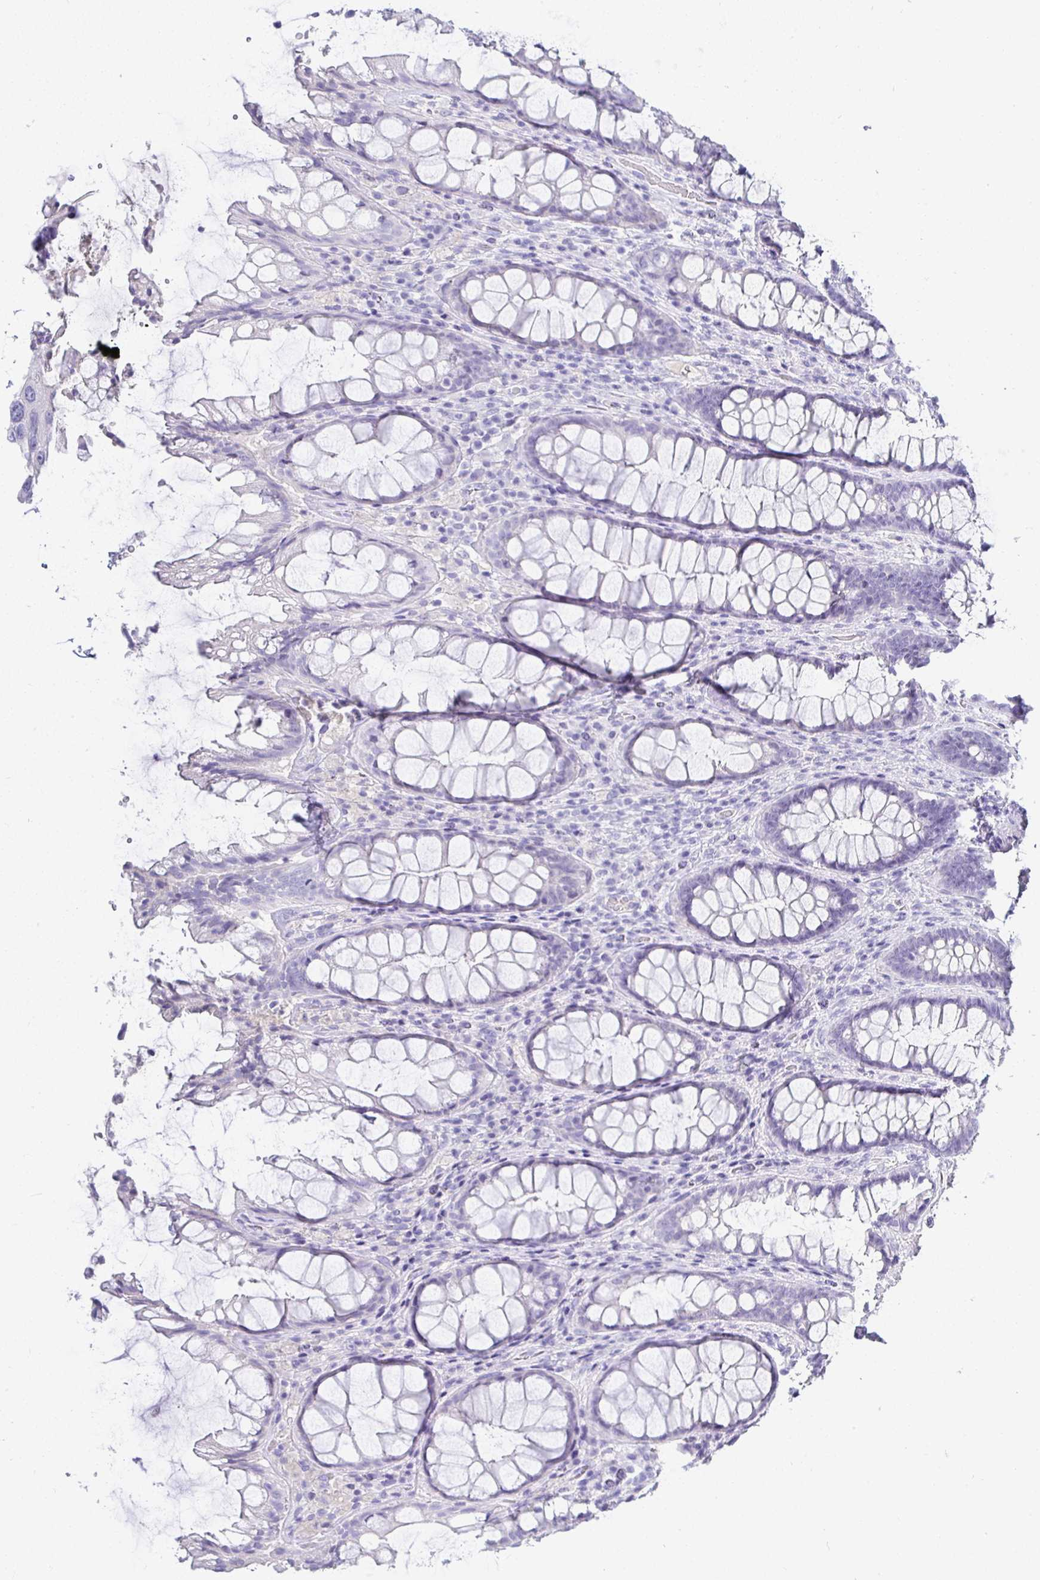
{"staining": {"intensity": "negative", "quantity": "none", "location": "none"}, "tissue": "rectum", "cell_type": "Glandular cells", "image_type": "normal", "snomed": [{"axis": "morphology", "description": "Normal tissue, NOS"}, {"axis": "topography", "description": "Rectum"}], "caption": "This is a photomicrograph of IHC staining of unremarkable rectum, which shows no expression in glandular cells. (DAB (3,3'-diaminobenzidine) immunohistochemistry visualized using brightfield microscopy, high magnification).", "gene": "TMEM241", "patient": {"sex": "male", "age": 72}}